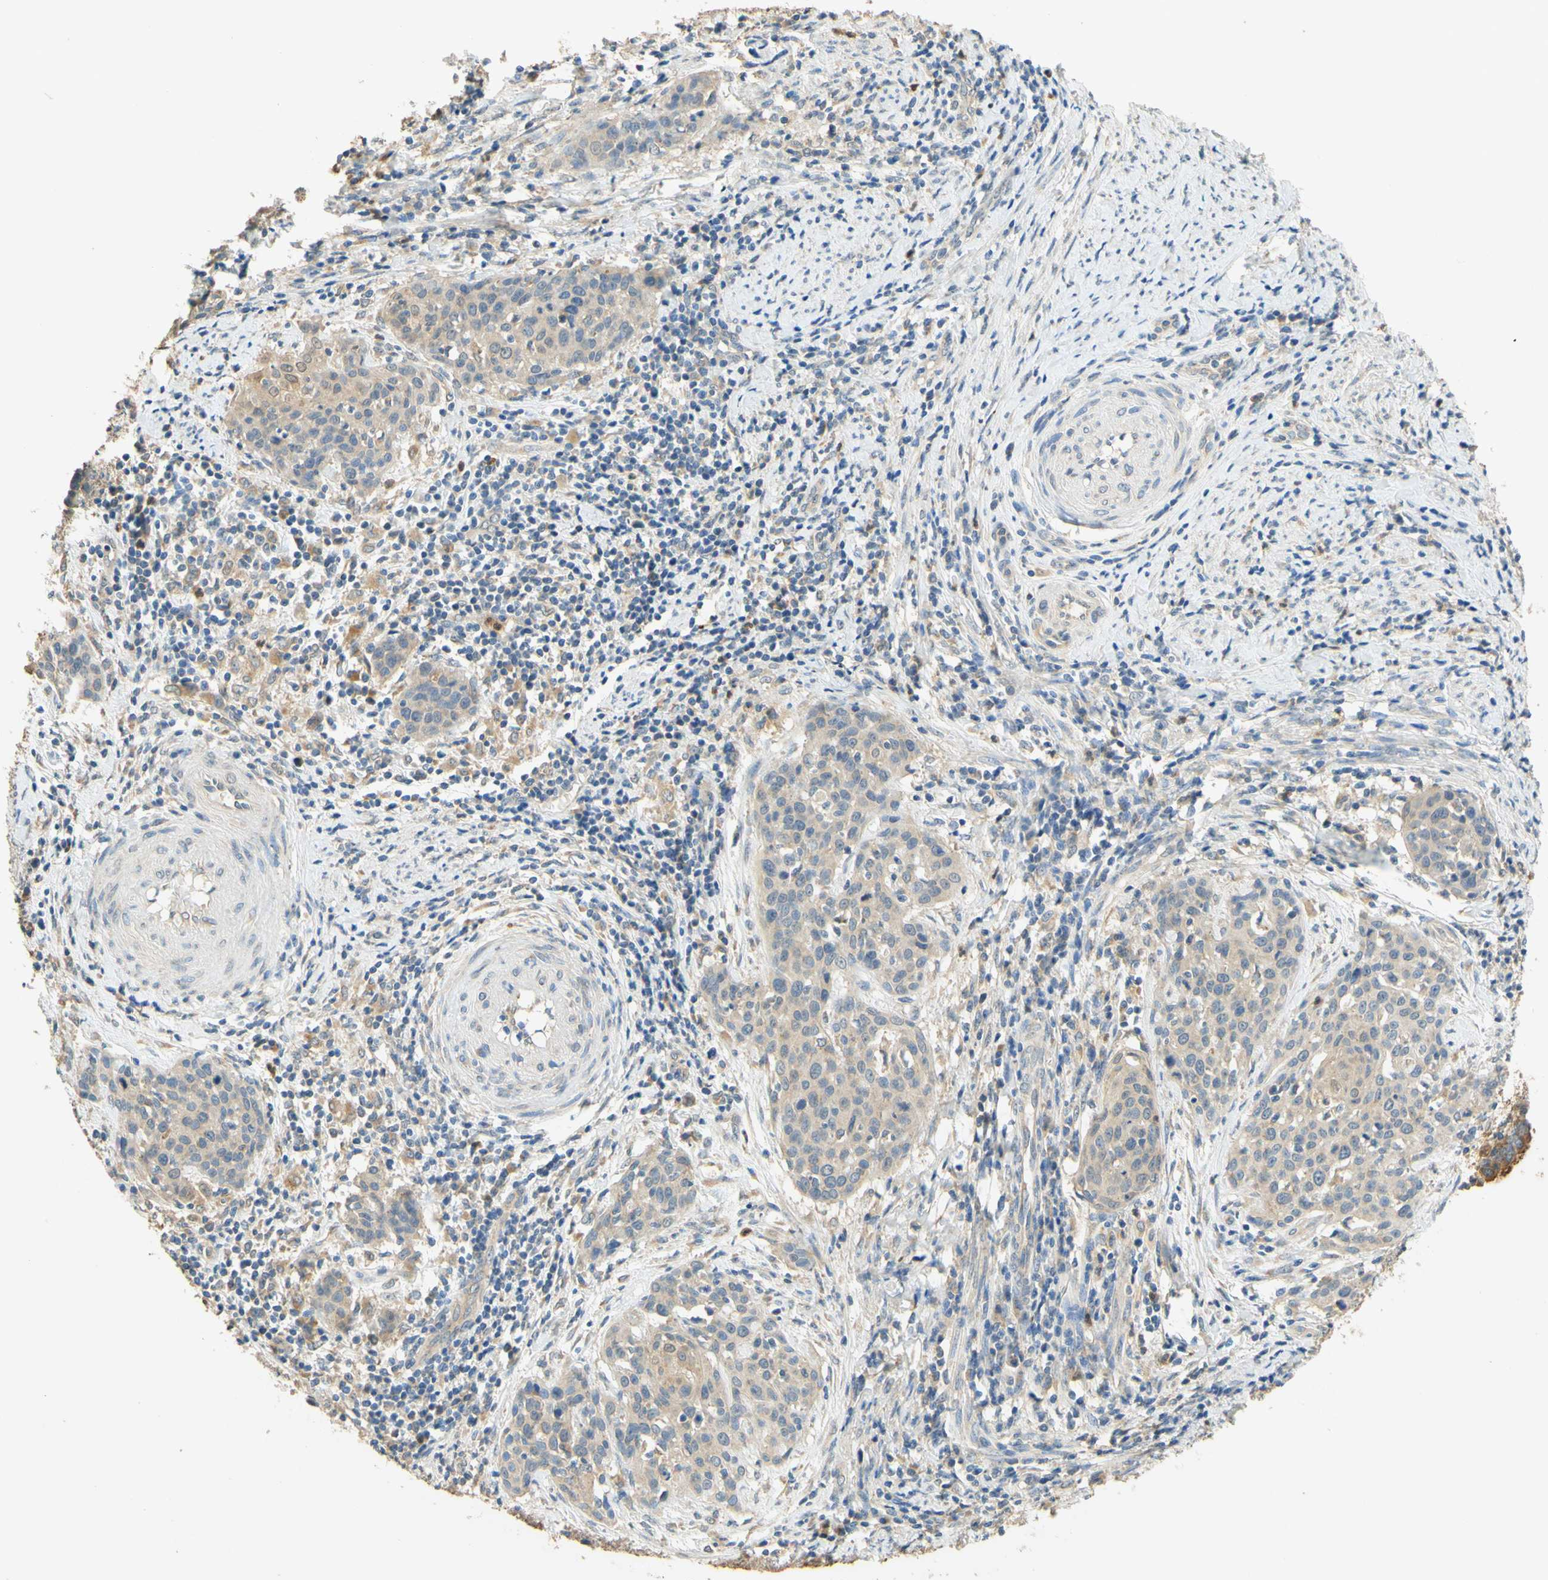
{"staining": {"intensity": "weak", "quantity": ">75%", "location": "cytoplasmic/membranous"}, "tissue": "cervical cancer", "cell_type": "Tumor cells", "image_type": "cancer", "snomed": [{"axis": "morphology", "description": "Squamous cell carcinoma, NOS"}, {"axis": "topography", "description": "Cervix"}], "caption": "This photomicrograph displays IHC staining of squamous cell carcinoma (cervical), with low weak cytoplasmic/membranous positivity in approximately >75% of tumor cells.", "gene": "ENTREP2", "patient": {"sex": "female", "age": 38}}